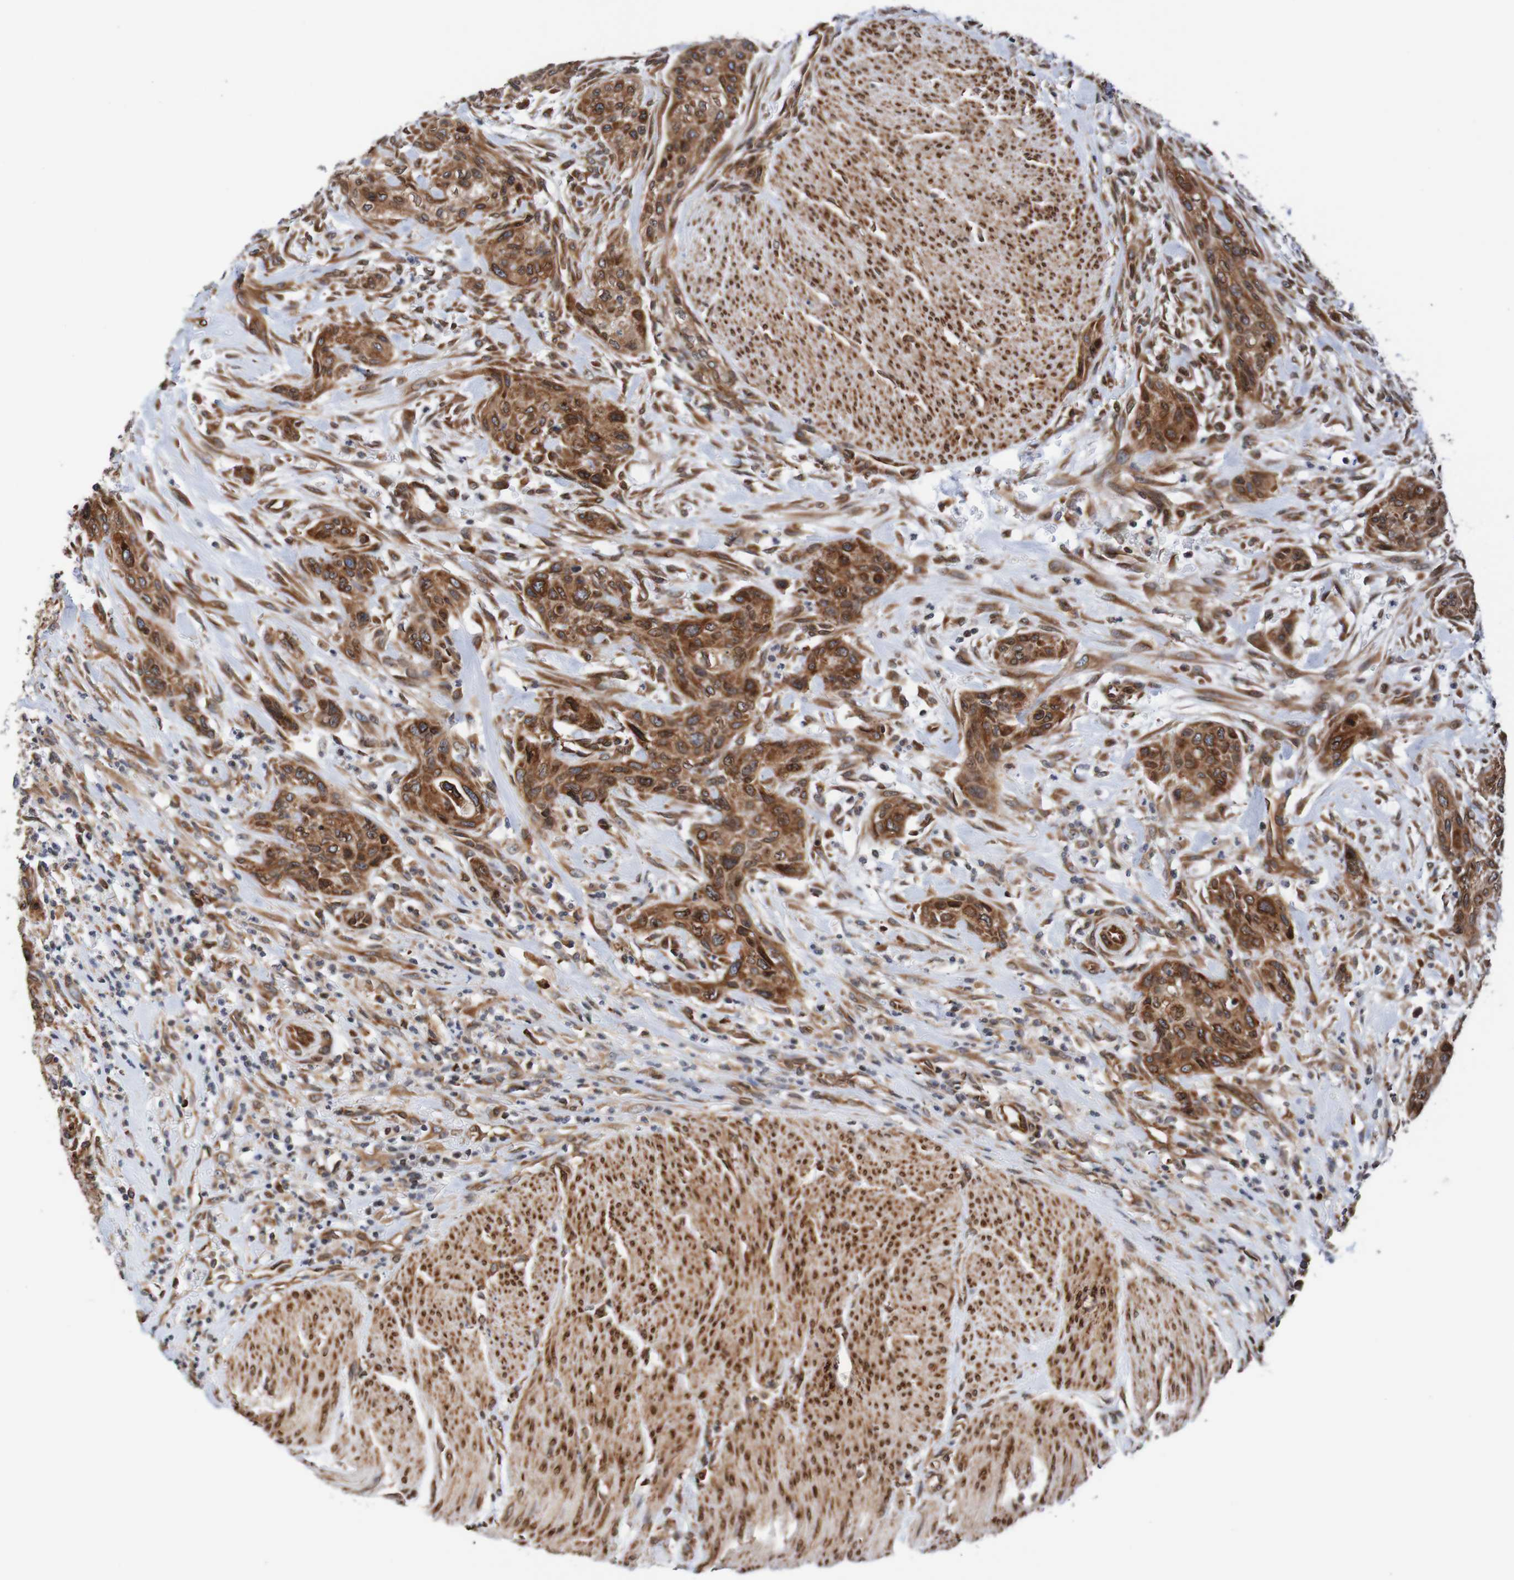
{"staining": {"intensity": "strong", "quantity": ">75%", "location": "cytoplasmic/membranous,nuclear"}, "tissue": "urothelial cancer", "cell_type": "Tumor cells", "image_type": "cancer", "snomed": [{"axis": "morphology", "description": "Urothelial carcinoma, High grade"}, {"axis": "topography", "description": "Urinary bladder"}], "caption": "Immunohistochemistry (IHC) of human urothelial carcinoma (high-grade) reveals high levels of strong cytoplasmic/membranous and nuclear expression in approximately >75% of tumor cells.", "gene": "TMEM109", "patient": {"sex": "male", "age": 35}}